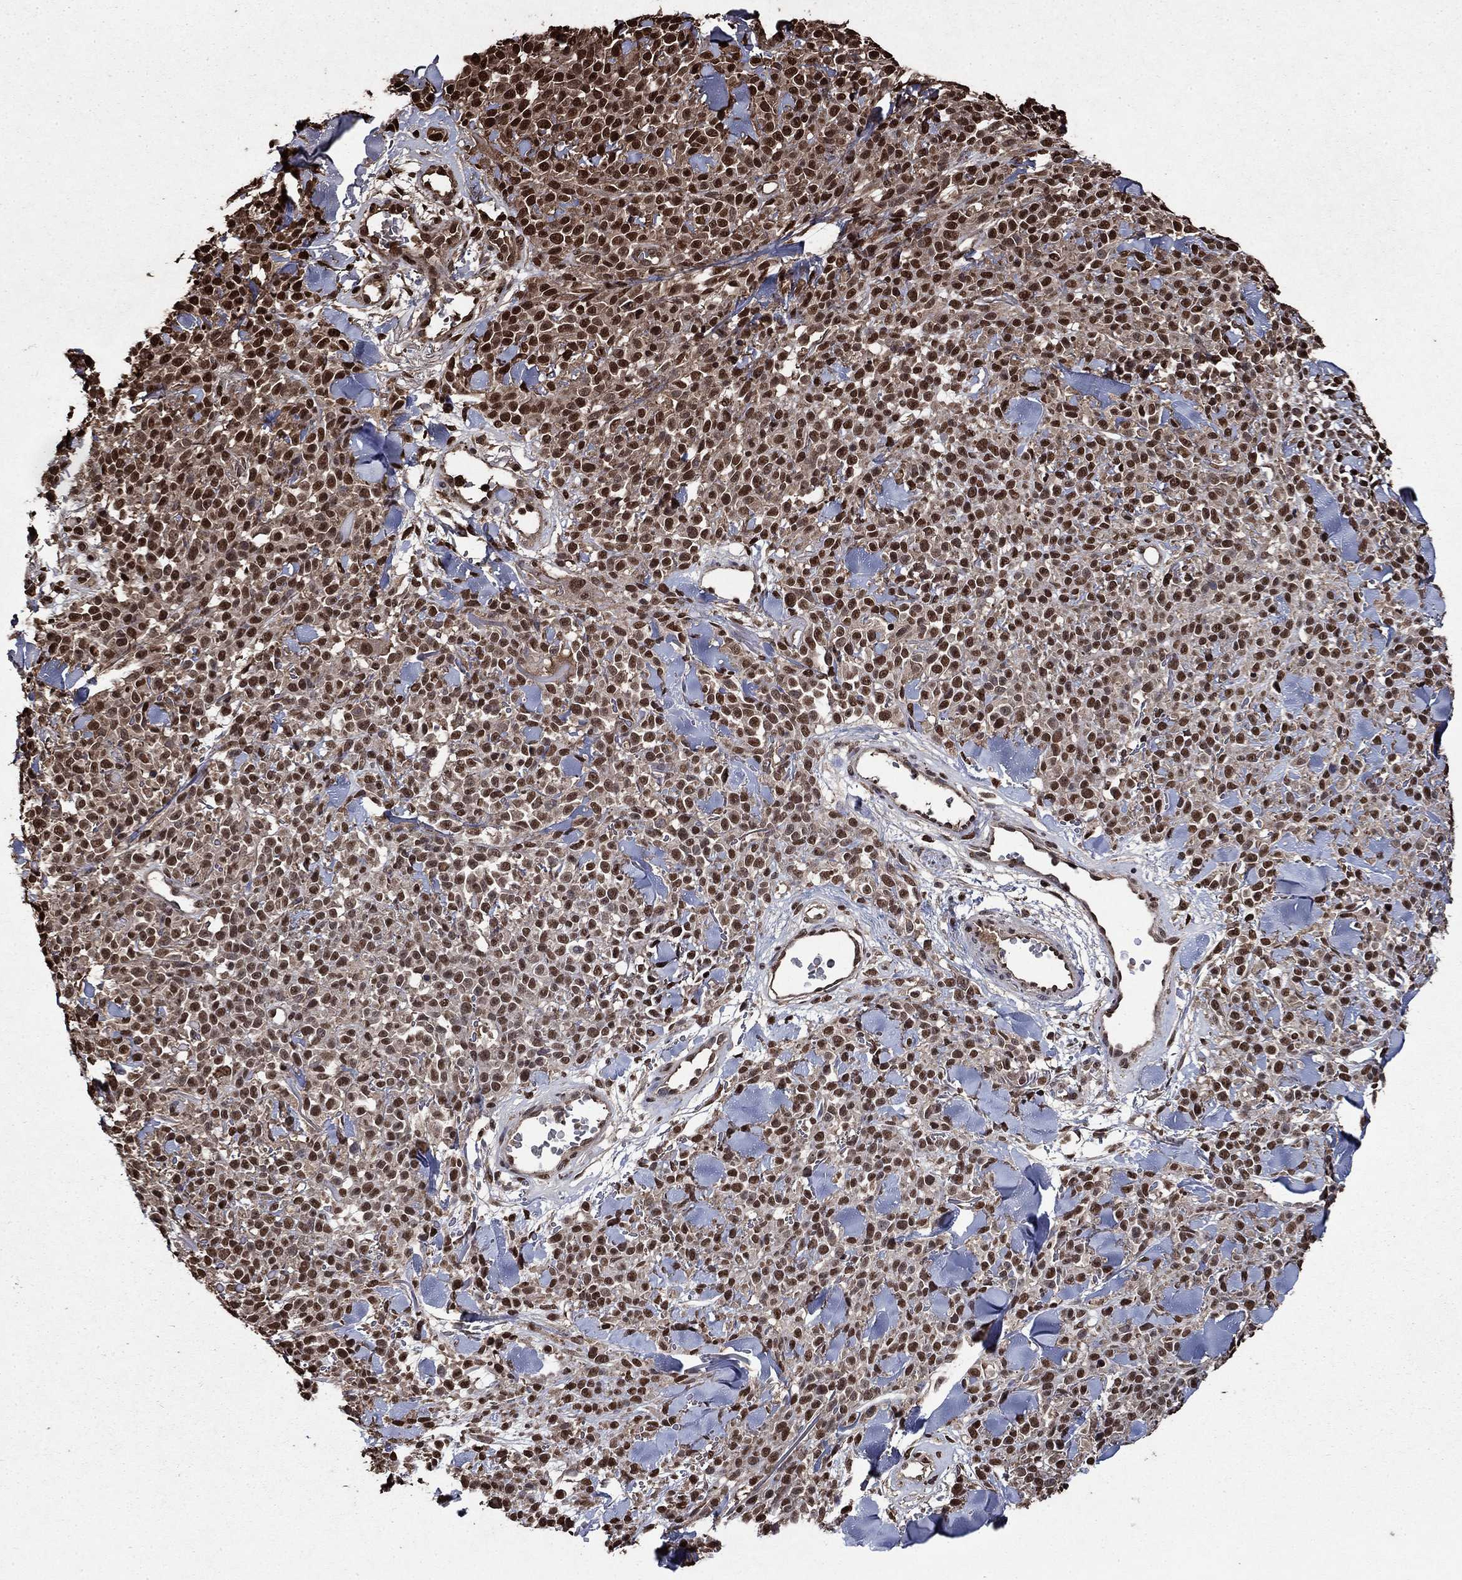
{"staining": {"intensity": "strong", "quantity": "25%-75%", "location": "nuclear"}, "tissue": "melanoma", "cell_type": "Tumor cells", "image_type": "cancer", "snomed": [{"axis": "morphology", "description": "Malignant melanoma, NOS"}, {"axis": "topography", "description": "Skin"}, {"axis": "topography", "description": "Skin of trunk"}], "caption": "A brown stain labels strong nuclear staining of a protein in malignant melanoma tumor cells.", "gene": "GAPDH", "patient": {"sex": "male", "age": 74}}